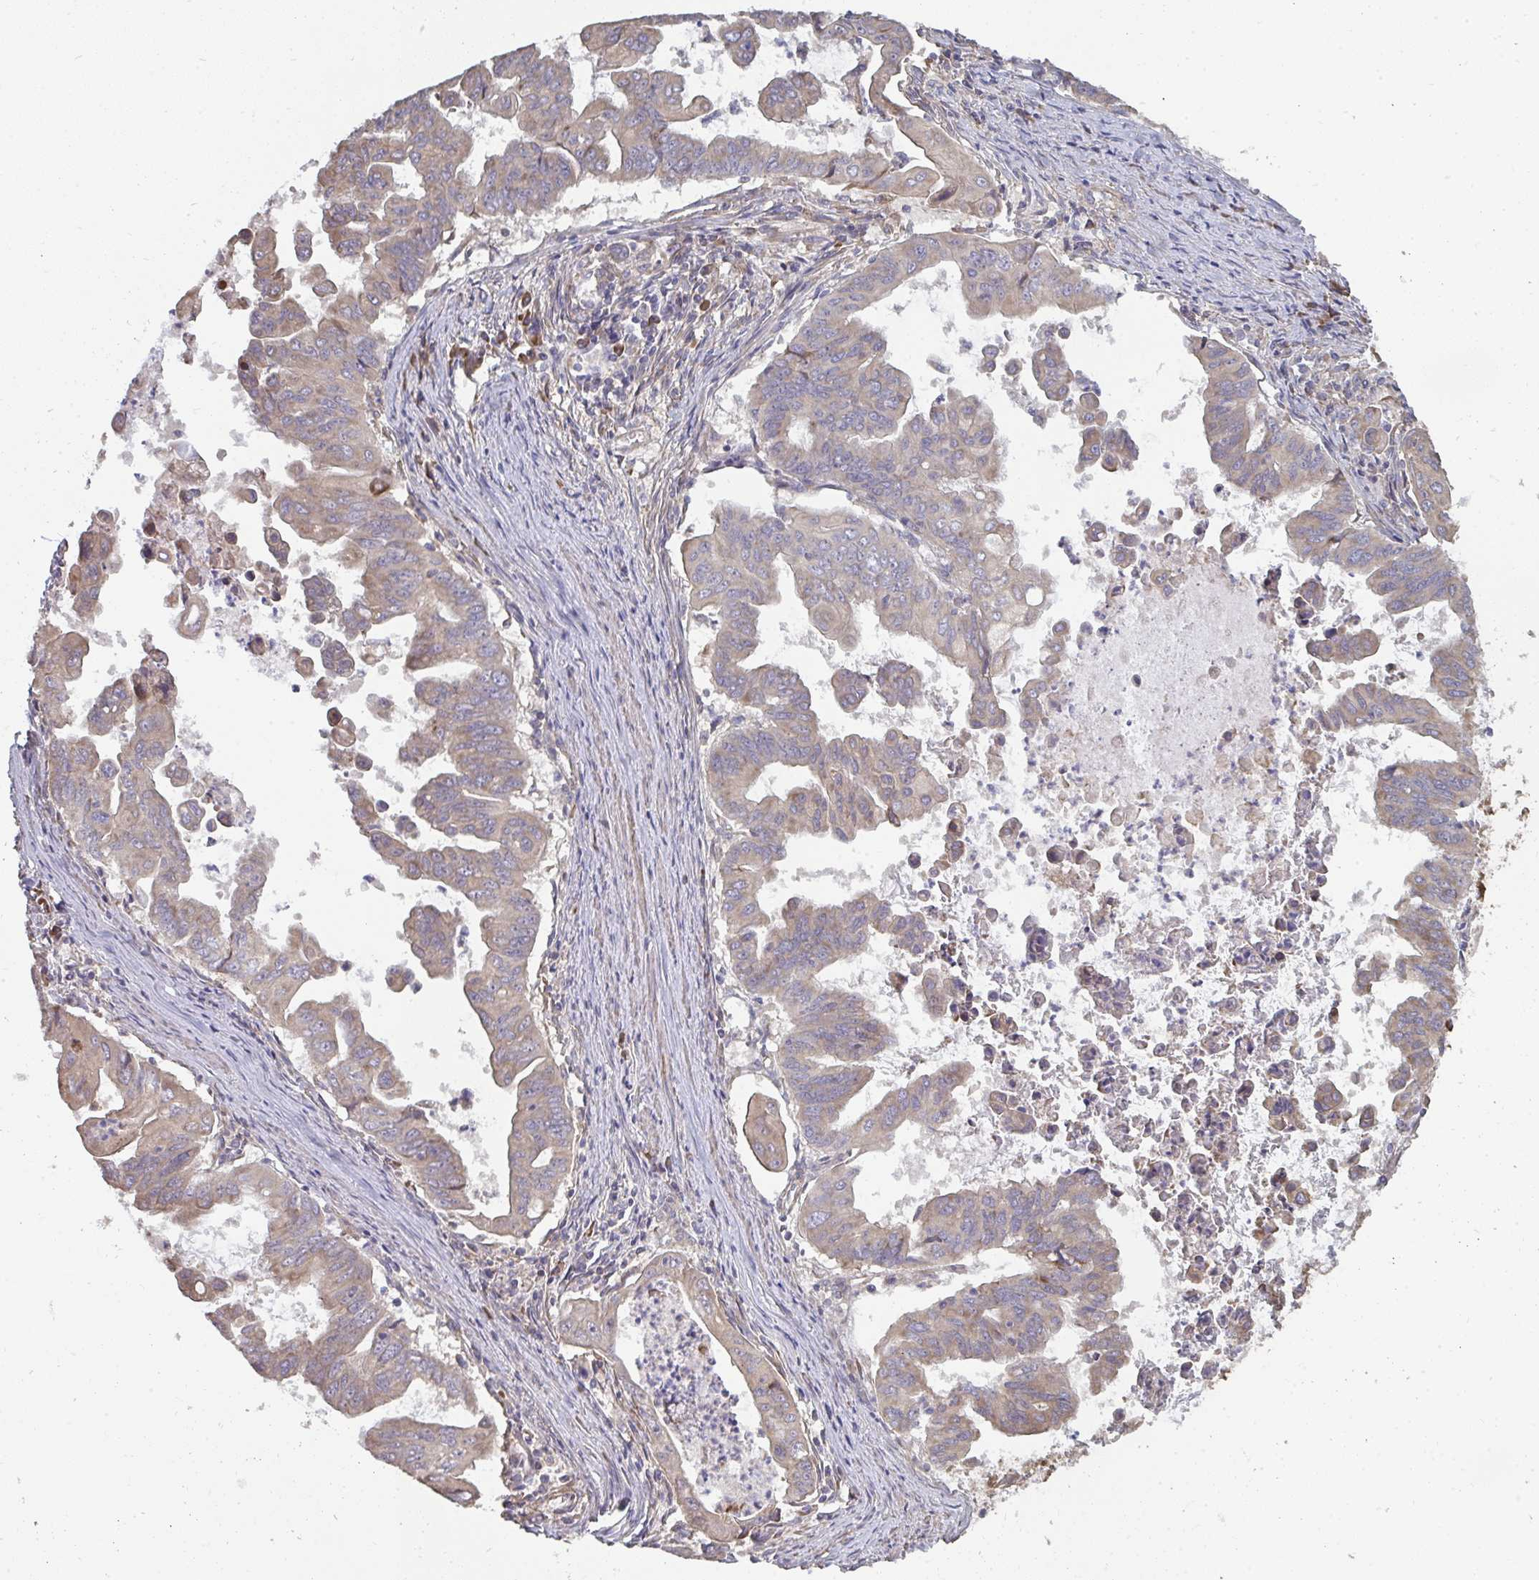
{"staining": {"intensity": "weak", "quantity": "25%-75%", "location": "cytoplasmic/membranous"}, "tissue": "stomach cancer", "cell_type": "Tumor cells", "image_type": "cancer", "snomed": [{"axis": "morphology", "description": "Adenocarcinoma, NOS"}, {"axis": "topography", "description": "Stomach, upper"}], "caption": "The histopathology image shows immunohistochemical staining of stomach cancer (adenocarcinoma). There is weak cytoplasmic/membranous positivity is present in about 25%-75% of tumor cells.", "gene": "ZFYVE28", "patient": {"sex": "male", "age": 80}}